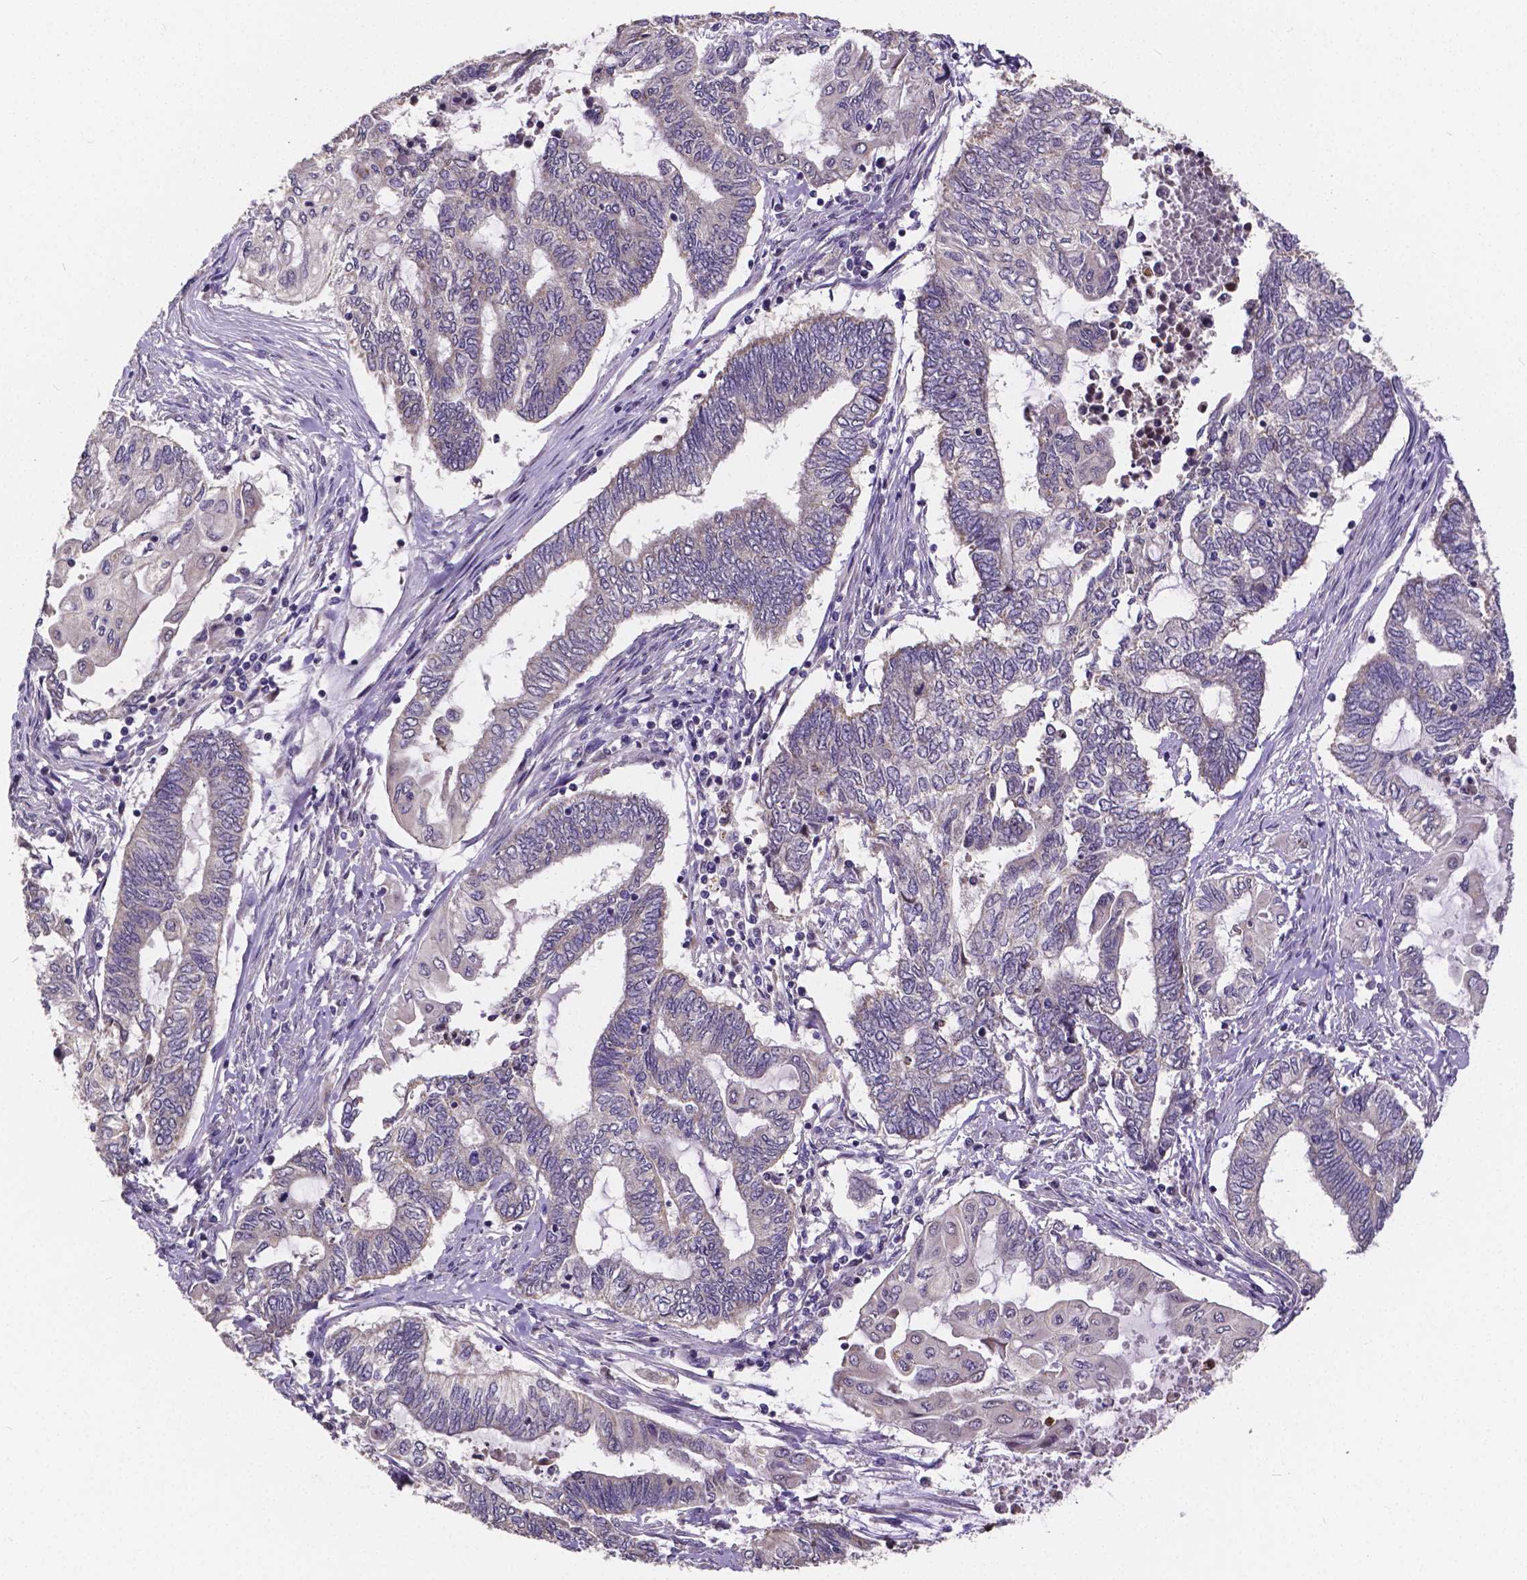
{"staining": {"intensity": "negative", "quantity": "none", "location": "none"}, "tissue": "endometrial cancer", "cell_type": "Tumor cells", "image_type": "cancer", "snomed": [{"axis": "morphology", "description": "Adenocarcinoma, NOS"}, {"axis": "topography", "description": "Uterus"}, {"axis": "topography", "description": "Endometrium"}], "caption": "Tumor cells show no significant staining in endometrial cancer.", "gene": "CTNNA2", "patient": {"sex": "female", "age": 70}}